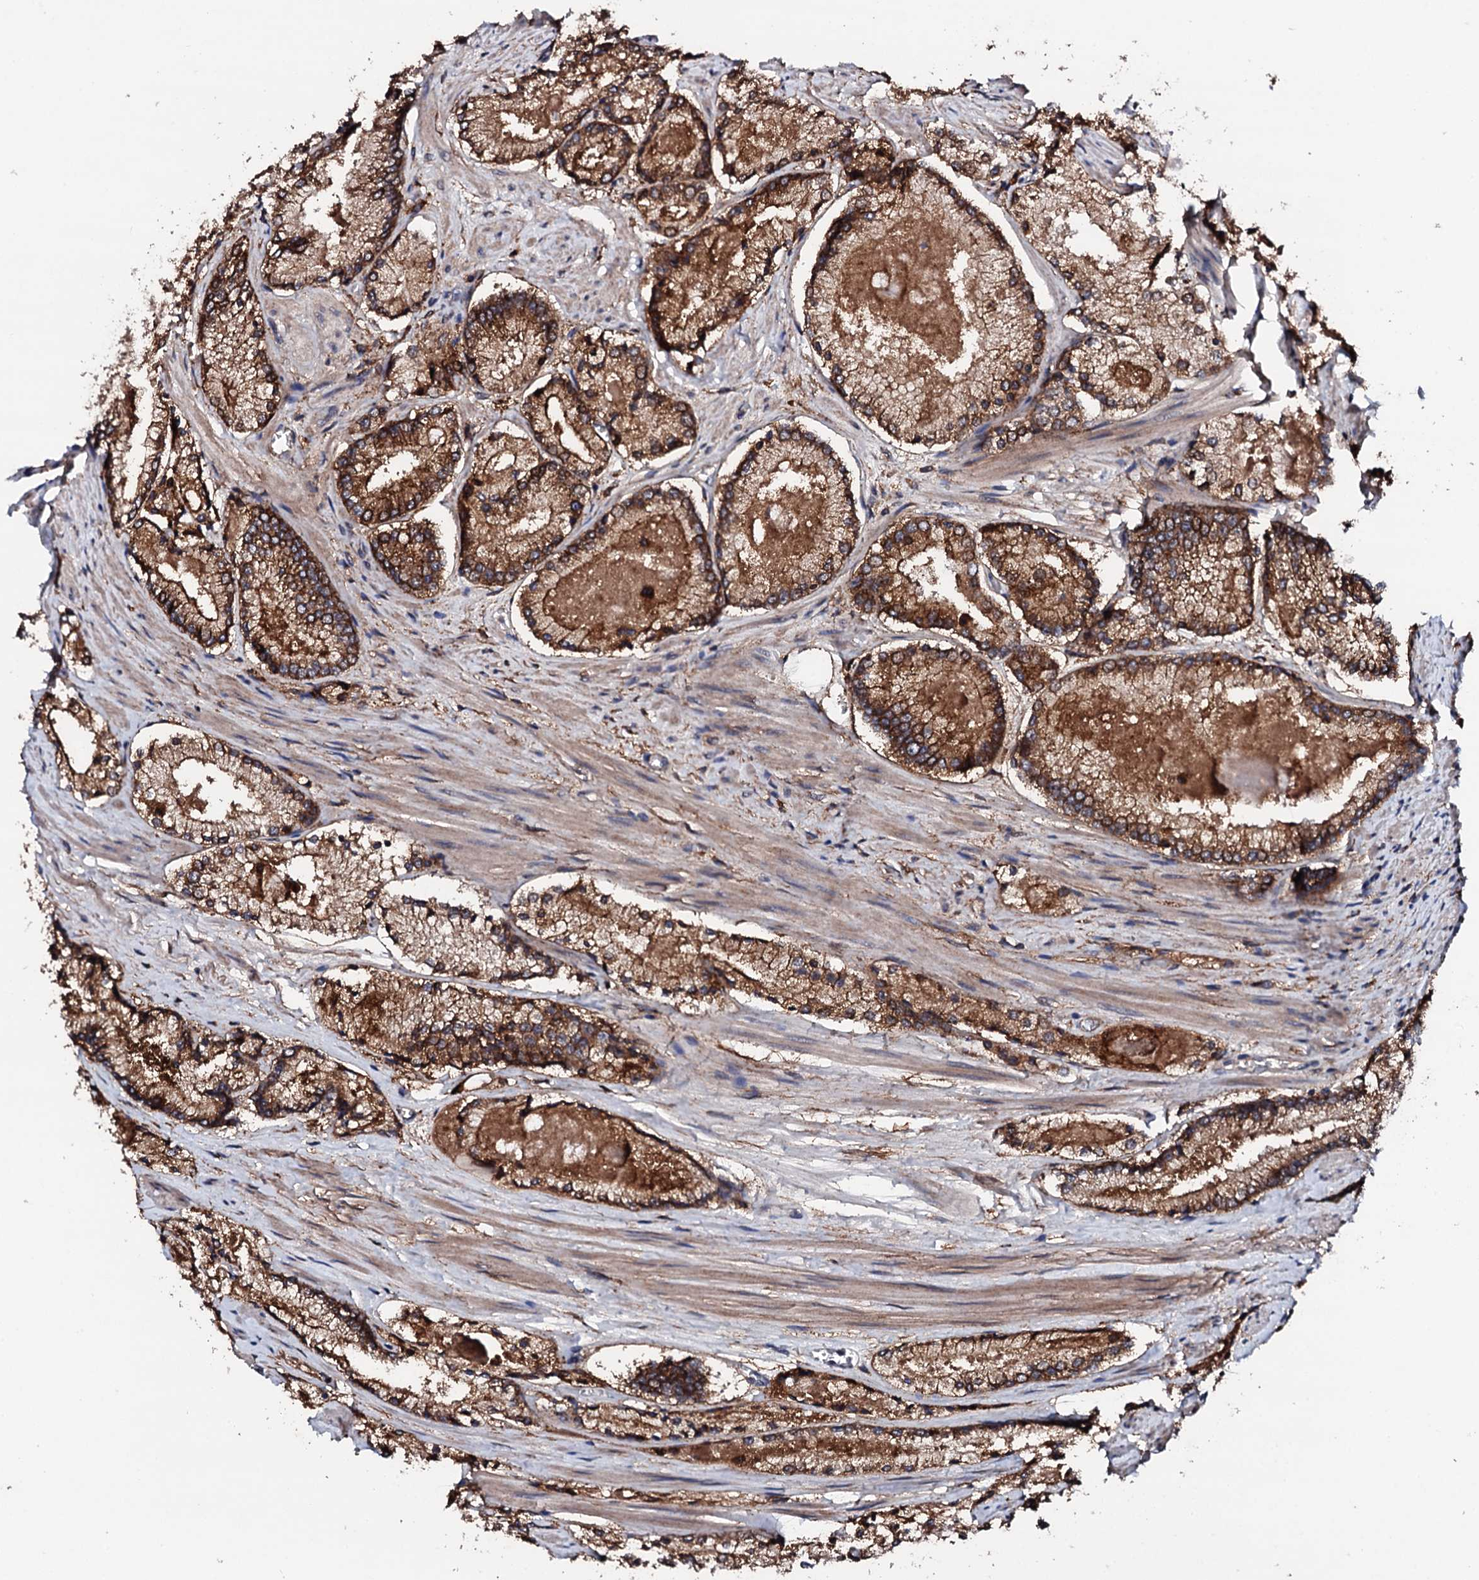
{"staining": {"intensity": "strong", "quantity": ">75%", "location": "cytoplasmic/membranous"}, "tissue": "prostate cancer", "cell_type": "Tumor cells", "image_type": "cancer", "snomed": [{"axis": "morphology", "description": "Adenocarcinoma, Low grade"}, {"axis": "topography", "description": "Prostate"}], "caption": "Protein staining by IHC reveals strong cytoplasmic/membranous staining in approximately >75% of tumor cells in prostate low-grade adenocarcinoma.", "gene": "EDC3", "patient": {"sex": "male", "age": 74}}